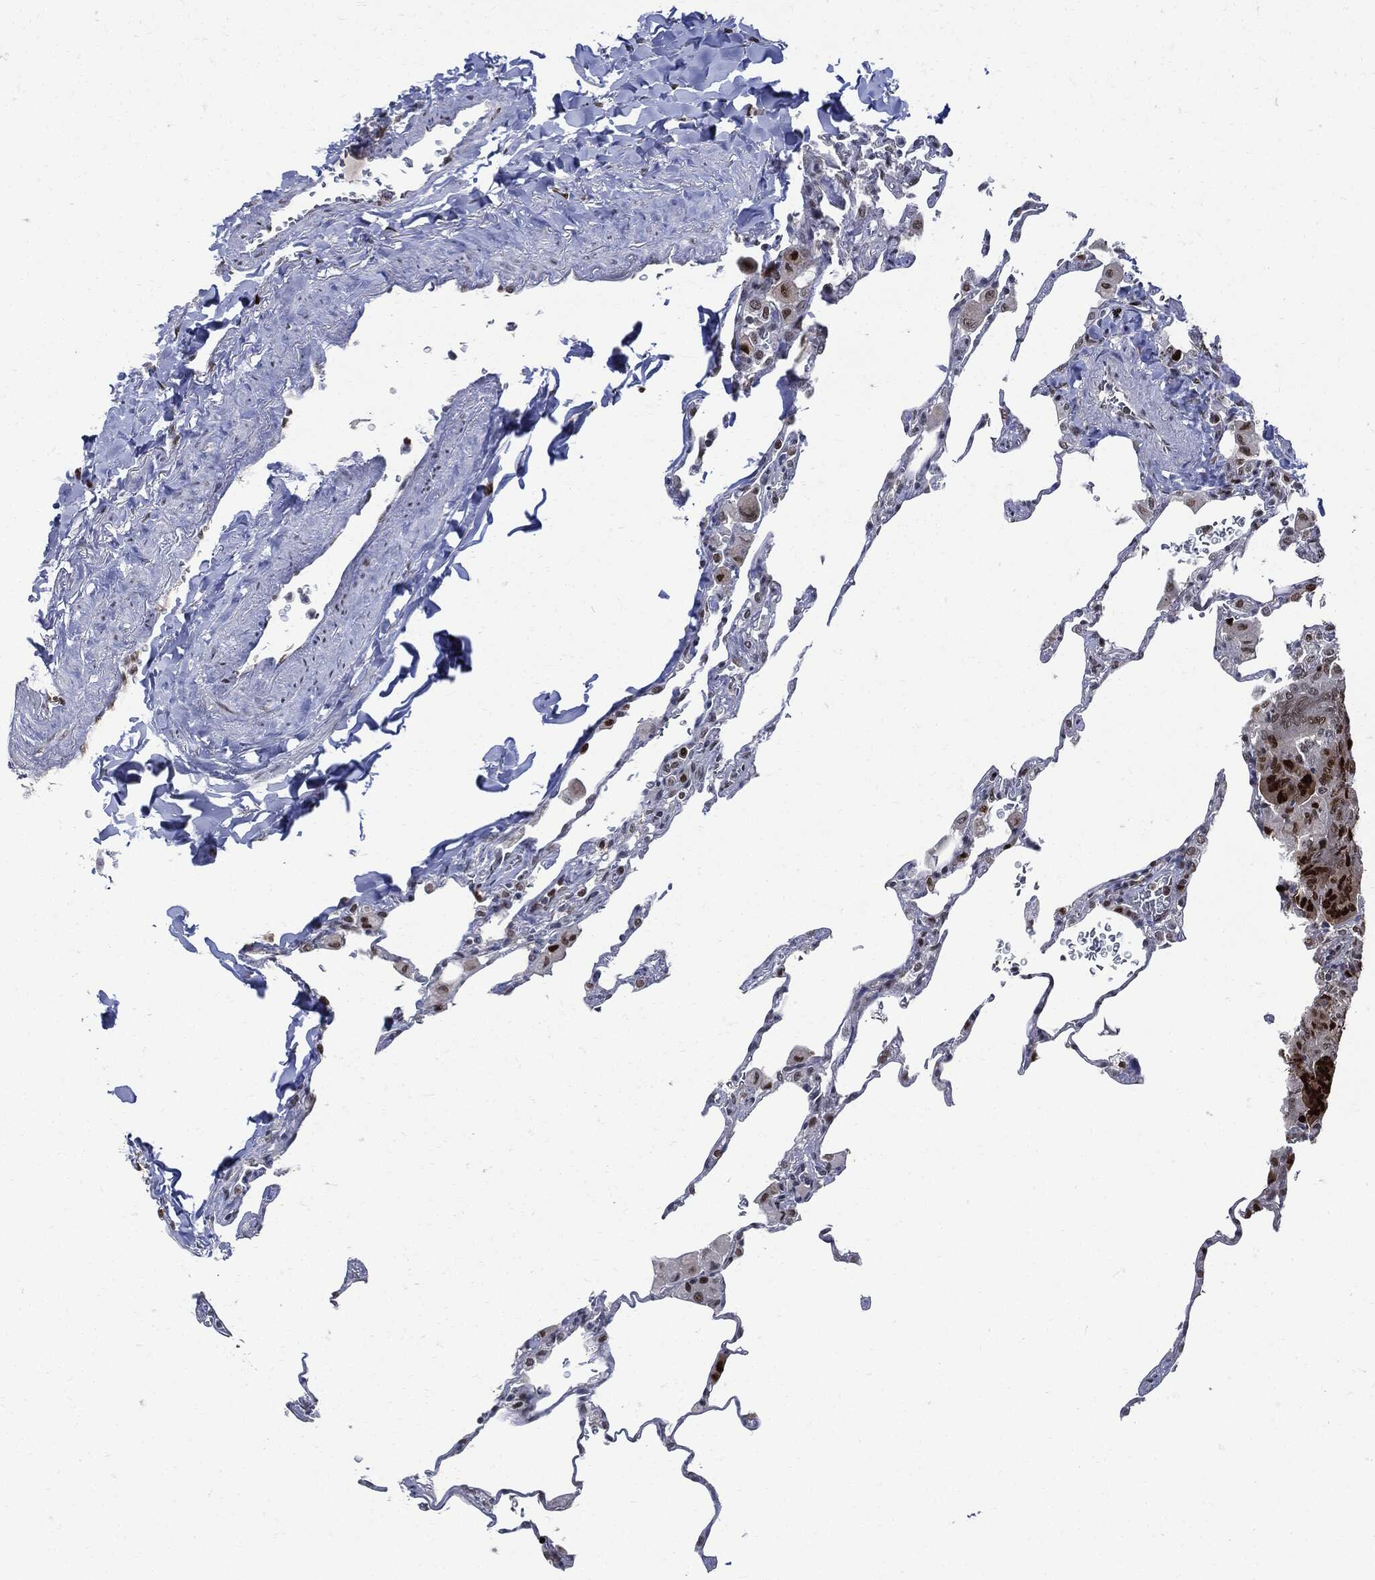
{"staining": {"intensity": "negative", "quantity": "none", "location": "none"}, "tissue": "lung", "cell_type": "Alveolar cells", "image_type": "normal", "snomed": [{"axis": "morphology", "description": "Normal tissue, NOS"}, {"axis": "morphology", "description": "Adenocarcinoma, metastatic, NOS"}, {"axis": "topography", "description": "Lung"}], "caption": "IHC photomicrograph of benign lung: lung stained with DAB displays no significant protein staining in alveolar cells. Brightfield microscopy of immunohistochemistry stained with DAB (brown) and hematoxylin (blue), captured at high magnification.", "gene": "PCNA", "patient": {"sex": "male", "age": 45}}